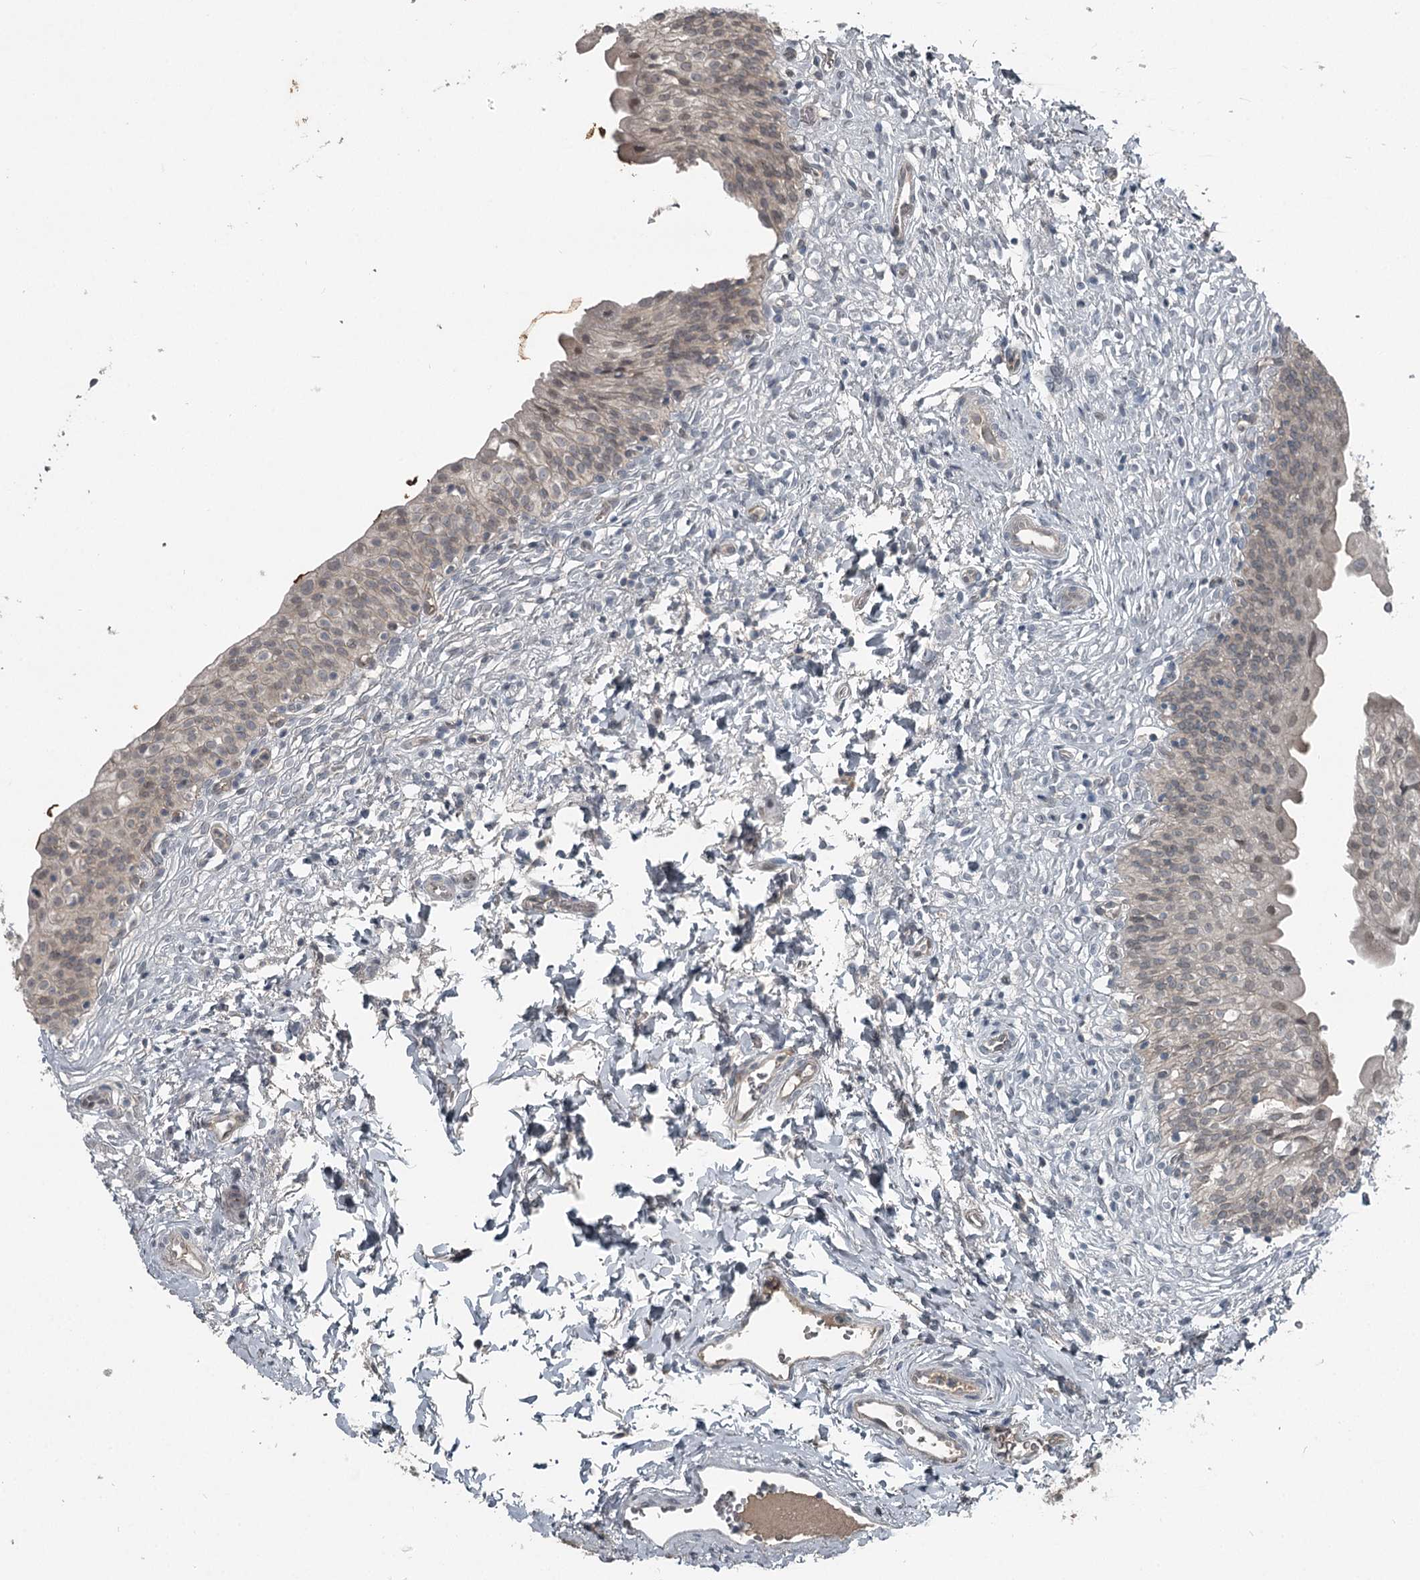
{"staining": {"intensity": "weak", "quantity": "<25%", "location": "cytoplasmic/membranous"}, "tissue": "urinary bladder", "cell_type": "Urothelial cells", "image_type": "normal", "snomed": [{"axis": "morphology", "description": "Normal tissue, NOS"}, {"axis": "topography", "description": "Urinary bladder"}], "caption": "An IHC micrograph of normal urinary bladder is shown. There is no staining in urothelial cells of urinary bladder.", "gene": "SLC39A8", "patient": {"sex": "male", "age": 55}}